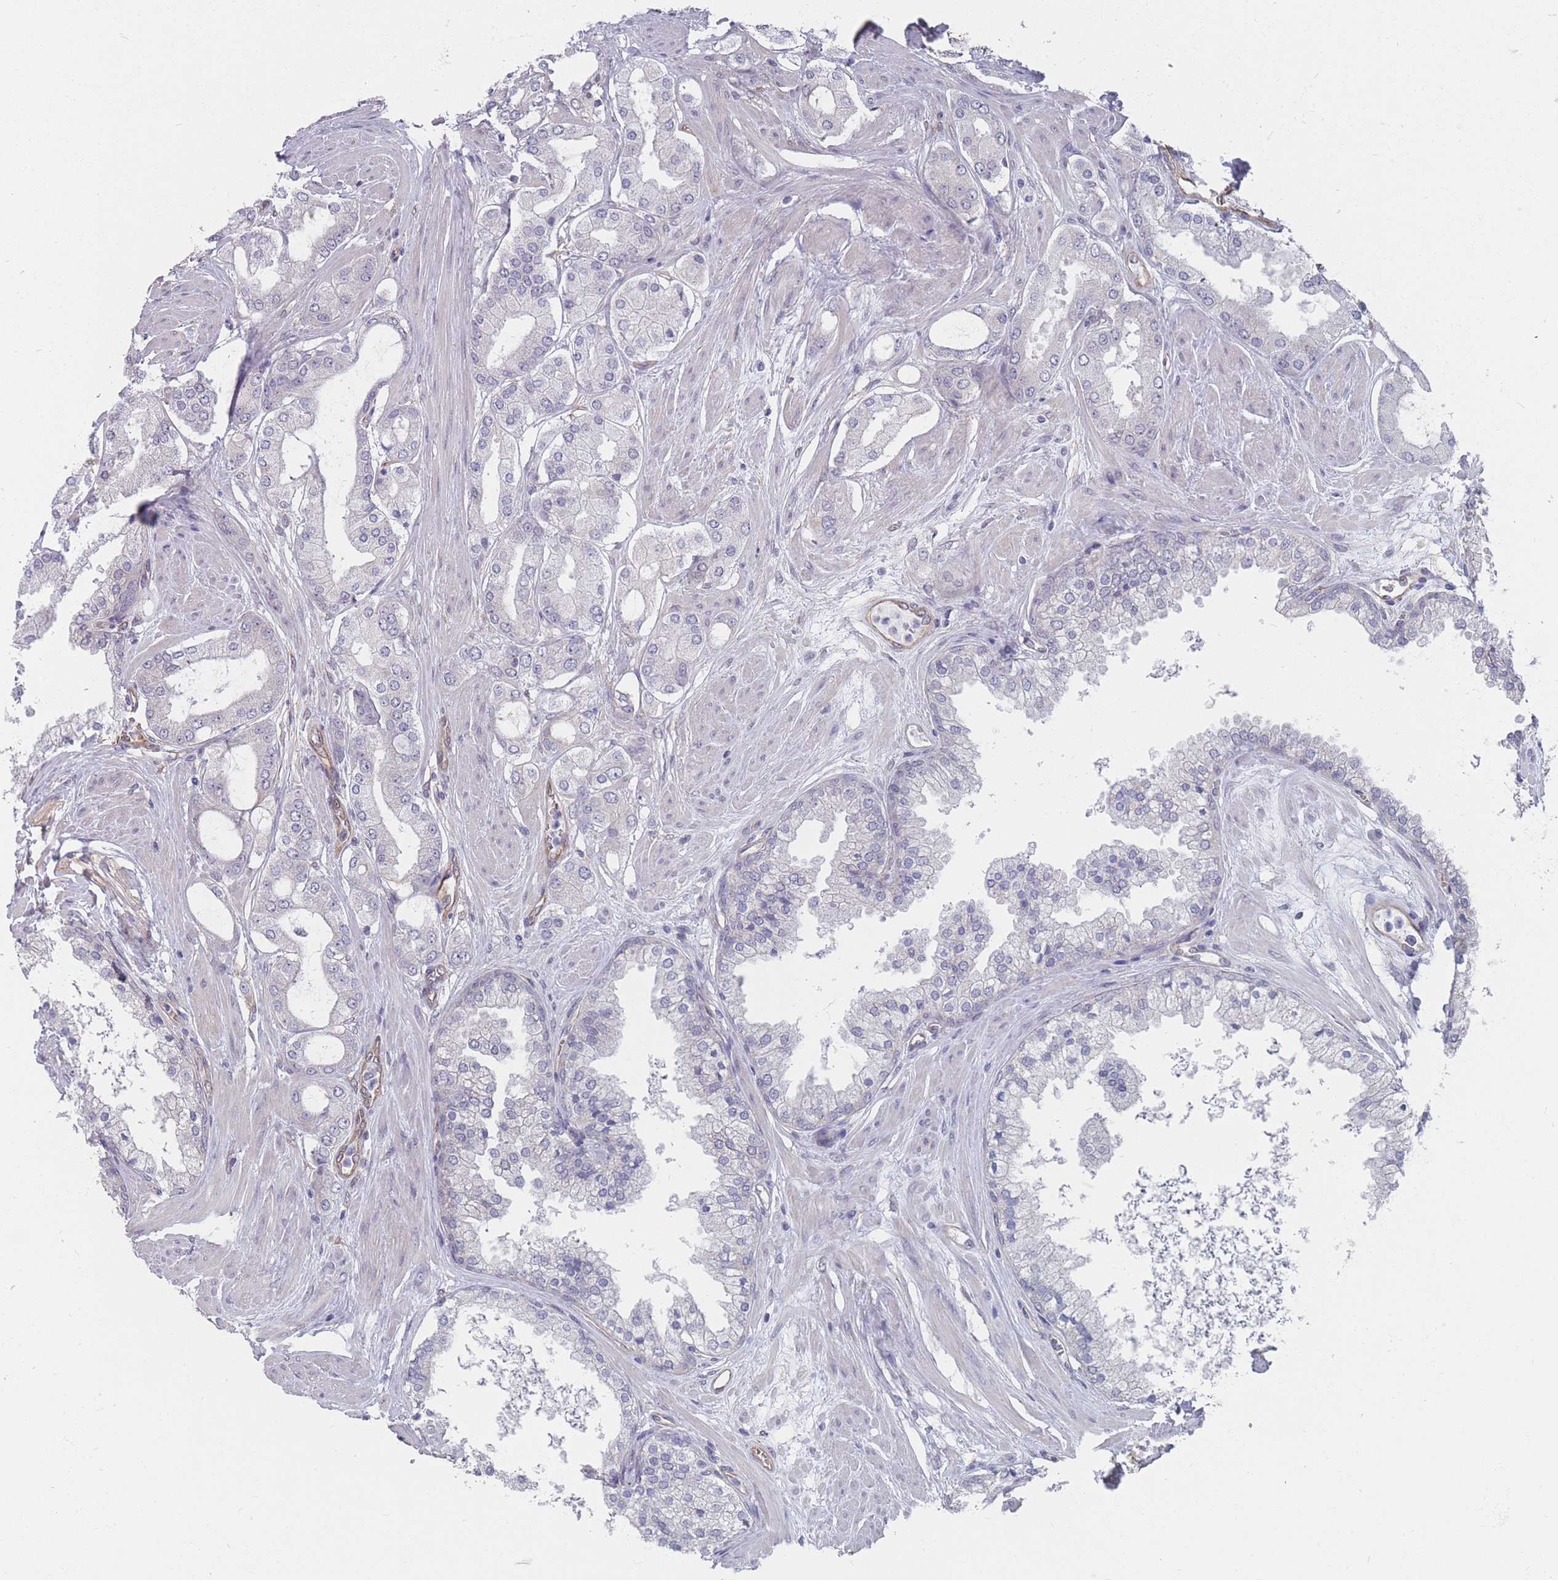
{"staining": {"intensity": "negative", "quantity": "none", "location": "none"}, "tissue": "prostate cancer", "cell_type": "Tumor cells", "image_type": "cancer", "snomed": [{"axis": "morphology", "description": "Adenocarcinoma, Low grade"}, {"axis": "topography", "description": "Prostate"}], "caption": "IHC photomicrograph of human low-grade adenocarcinoma (prostate) stained for a protein (brown), which displays no positivity in tumor cells.", "gene": "SLC1A6", "patient": {"sex": "male", "age": 42}}